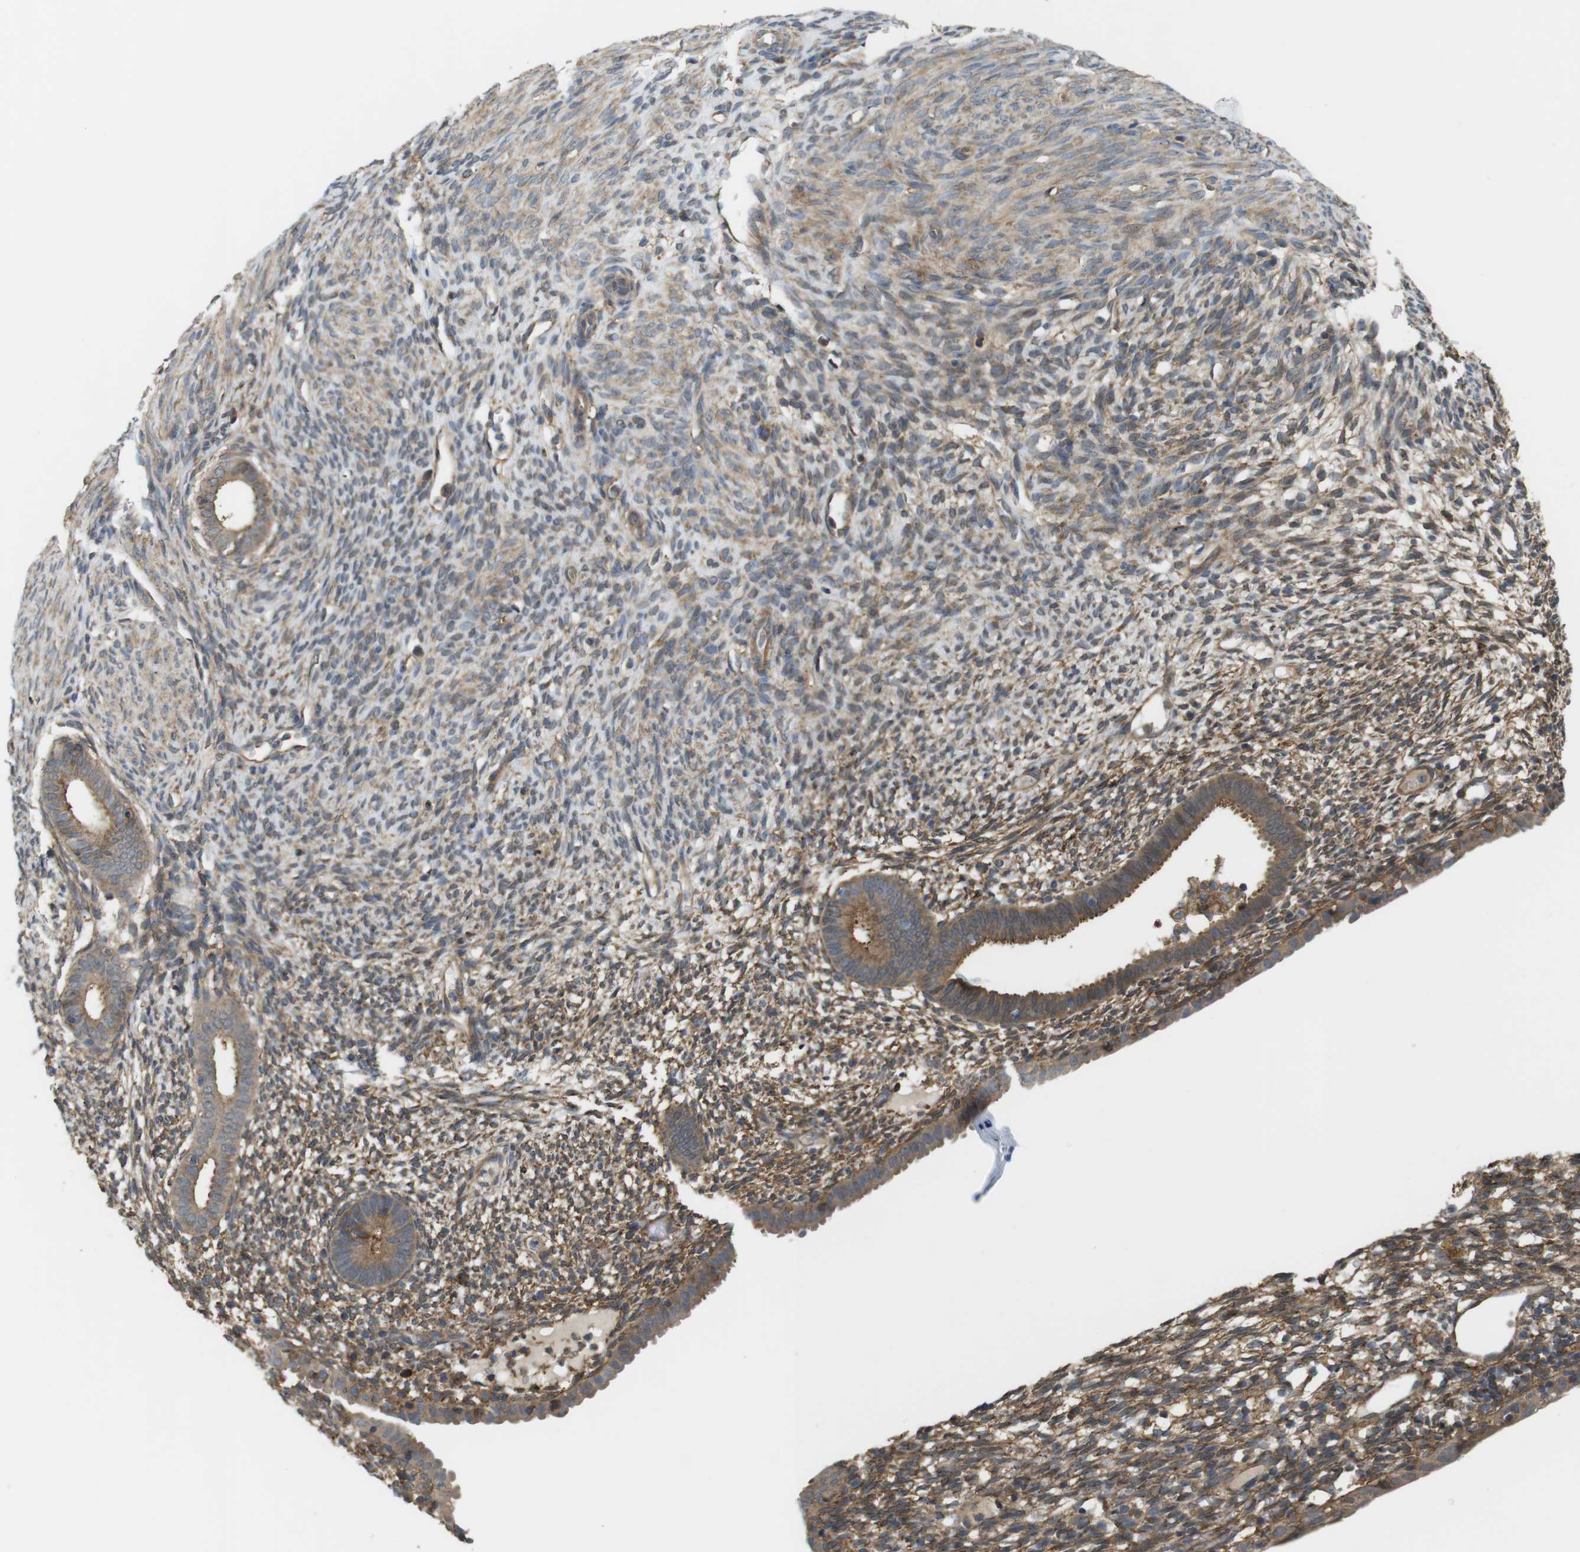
{"staining": {"intensity": "moderate", "quantity": ">75%", "location": "cytoplasmic/membranous"}, "tissue": "endometrium", "cell_type": "Cells in endometrial stroma", "image_type": "normal", "snomed": [{"axis": "morphology", "description": "Normal tissue, NOS"}, {"axis": "morphology", "description": "Atrophy, NOS"}, {"axis": "topography", "description": "Uterus"}, {"axis": "topography", "description": "Endometrium"}], "caption": "Protein staining of unremarkable endometrium demonstrates moderate cytoplasmic/membranous expression in approximately >75% of cells in endometrial stroma.", "gene": "DDAH2", "patient": {"sex": "female", "age": 68}}